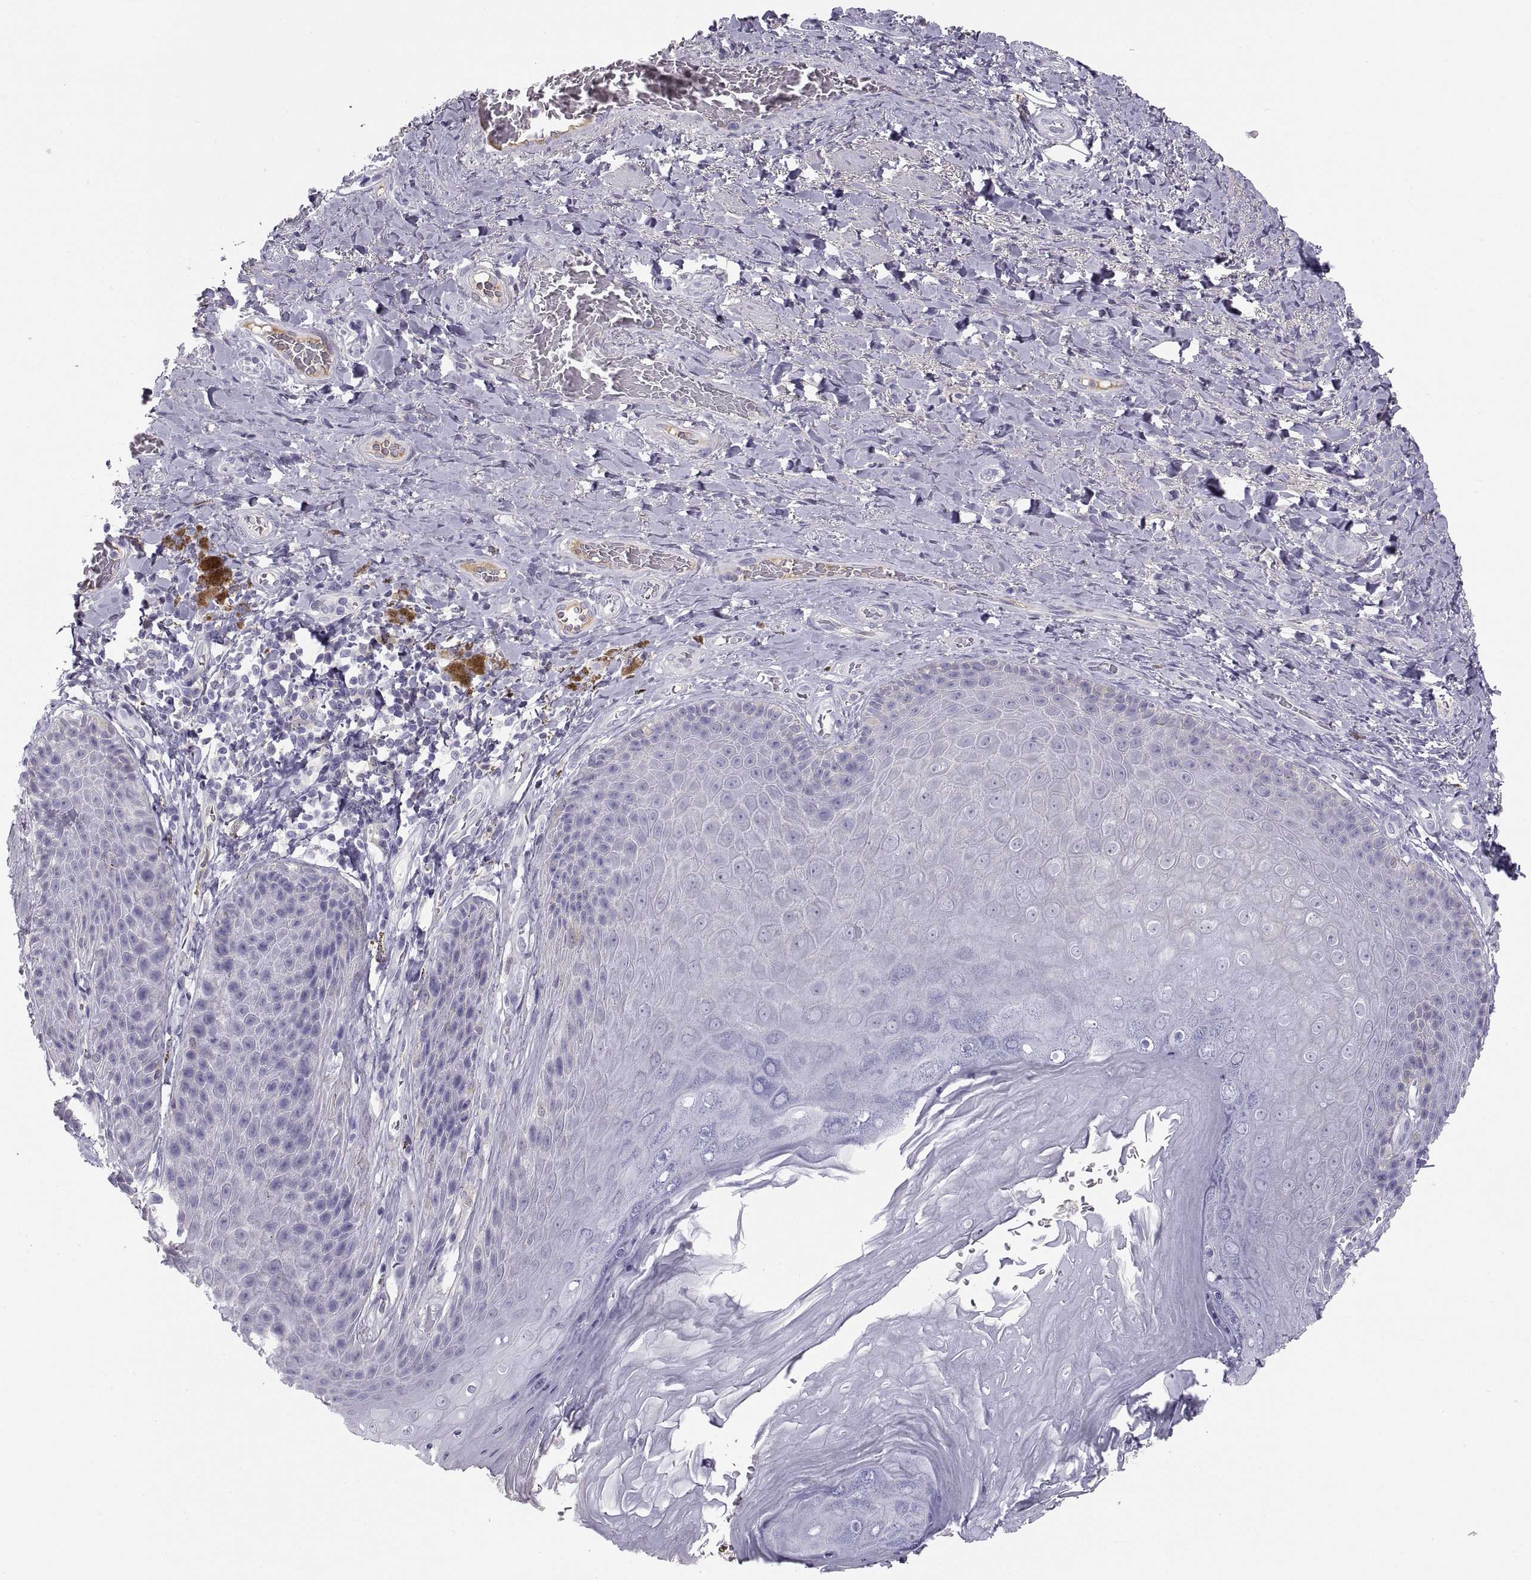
{"staining": {"intensity": "negative", "quantity": "none", "location": "none"}, "tissue": "skin", "cell_type": "Epidermal cells", "image_type": "normal", "snomed": [{"axis": "morphology", "description": "Normal tissue, NOS"}, {"axis": "topography", "description": "Skeletal muscle"}, {"axis": "topography", "description": "Anal"}, {"axis": "topography", "description": "Peripheral nerve tissue"}], "caption": "This is an immunohistochemistry (IHC) image of normal human skin. There is no positivity in epidermal cells.", "gene": "MAGEB2", "patient": {"sex": "male", "age": 53}}